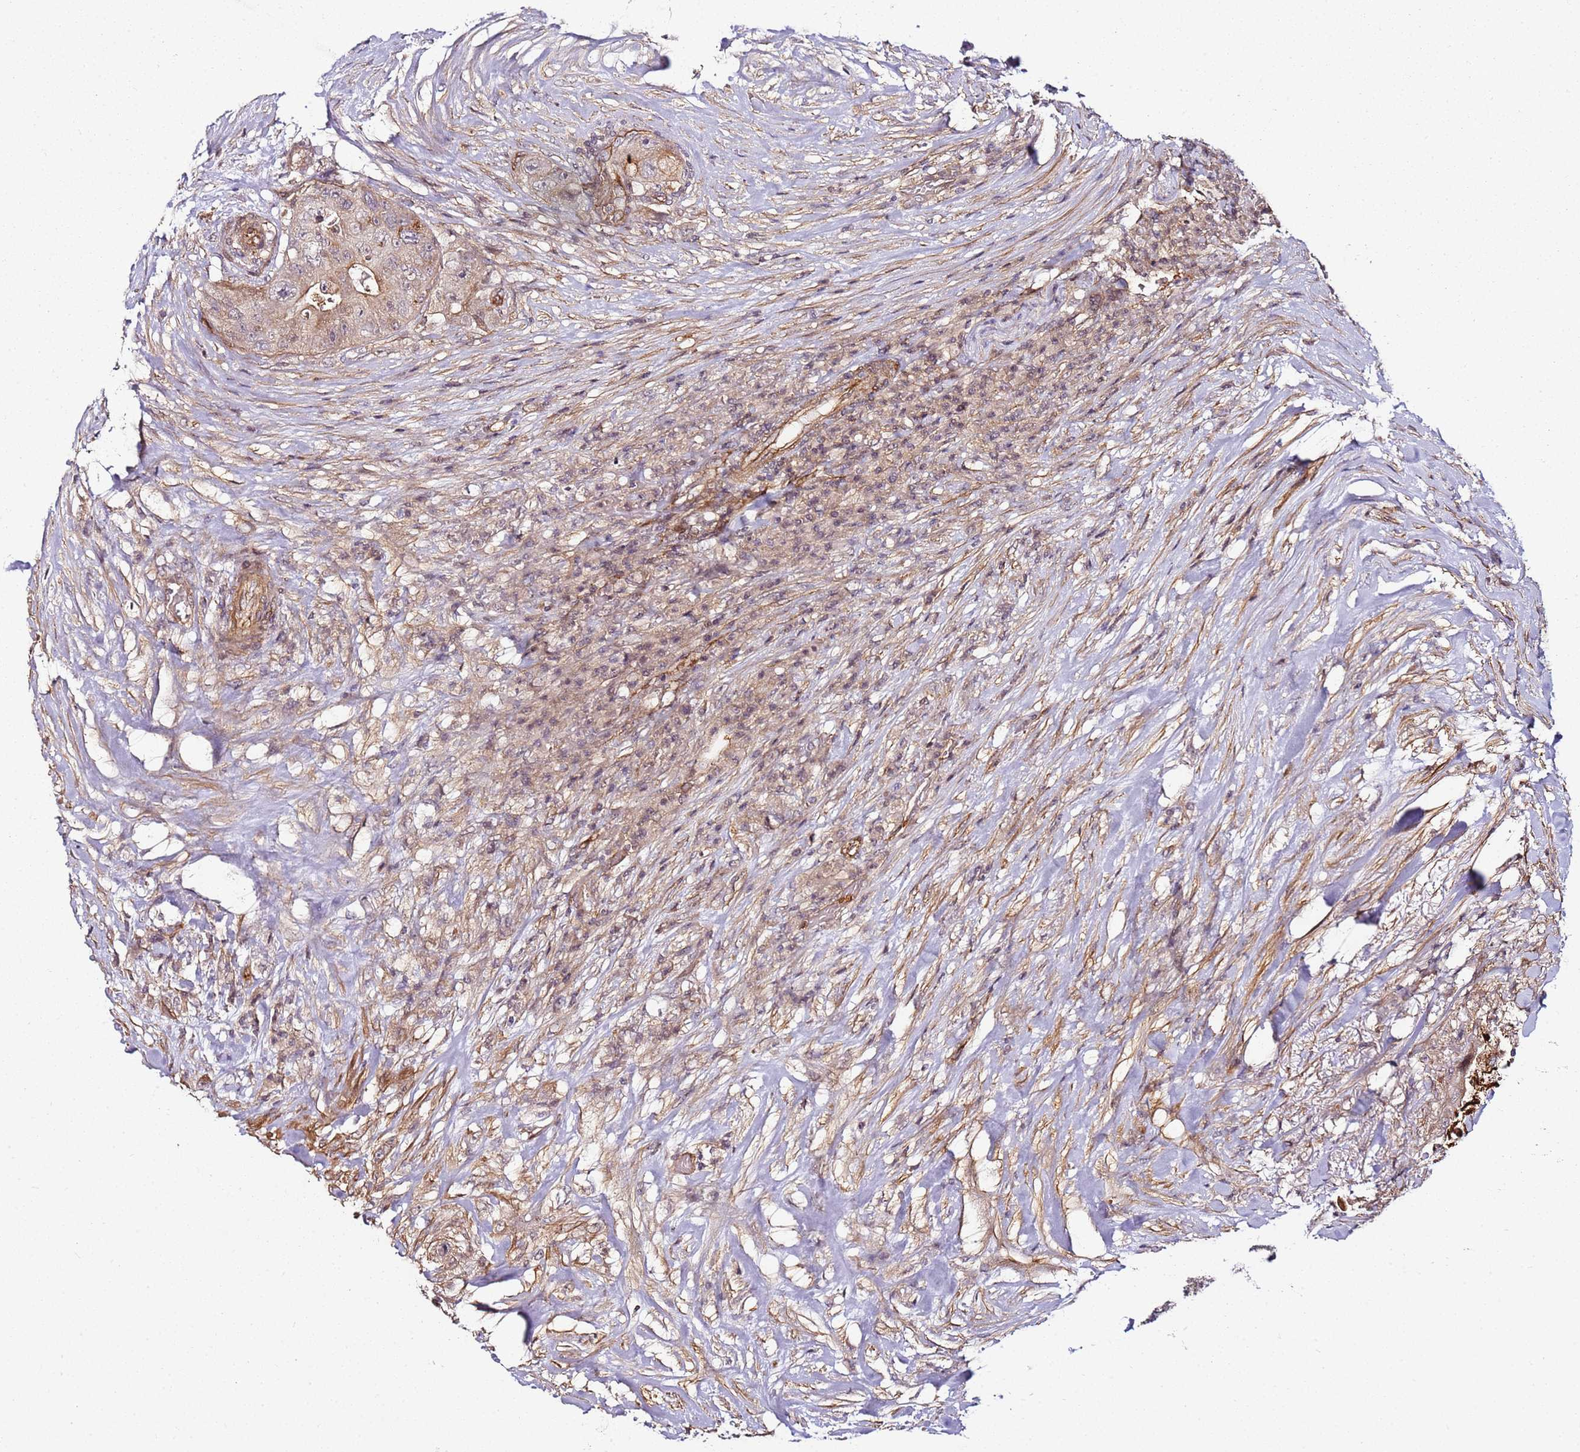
{"staining": {"intensity": "weak", "quantity": "<25%", "location": "cytoplasmic/membranous"}, "tissue": "colorectal cancer", "cell_type": "Tumor cells", "image_type": "cancer", "snomed": [{"axis": "morphology", "description": "Adenocarcinoma, NOS"}, {"axis": "topography", "description": "Colon"}], "caption": "Immunohistochemistry micrograph of human colorectal cancer (adenocarcinoma) stained for a protein (brown), which exhibits no positivity in tumor cells. Brightfield microscopy of IHC stained with DAB (3,3'-diaminobenzidine) (brown) and hematoxylin (blue), captured at high magnification.", "gene": "CCNYL1", "patient": {"sex": "female", "age": 46}}